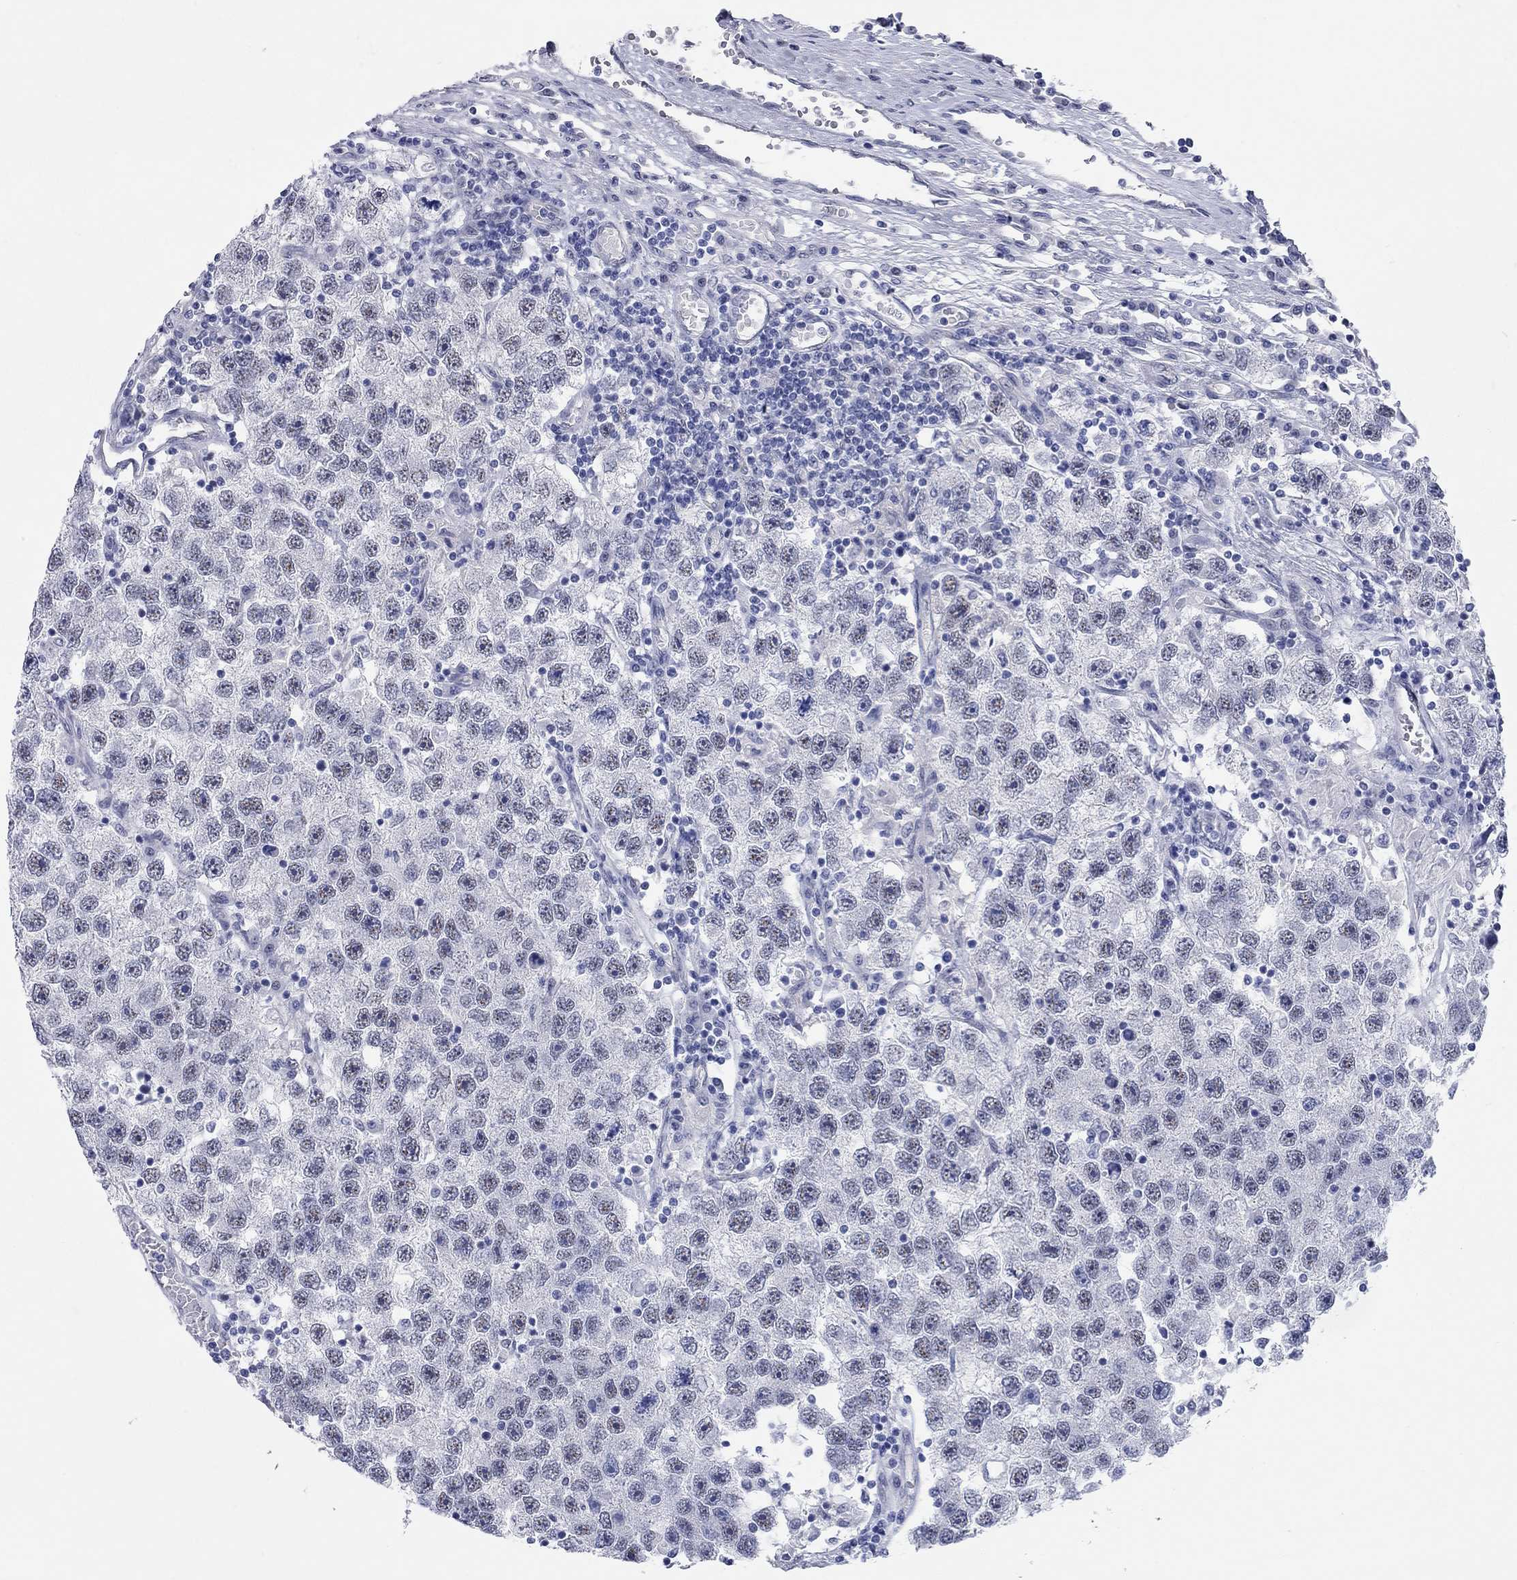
{"staining": {"intensity": "negative", "quantity": "none", "location": "none"}, "tissue": "testis cancer", "cell_type": "Tumor cells", "image_type": "cancer", "snomed": [{"axis": "morphology", "description": "Seminoma, NOS"}, {"axis": "topography", "description": "Testis"}], "caption": "The image reveals no significant positivity in tumor cells of seminoma (testis).", "gene": "WASF3", "patient": {"sex": "male", "age": 26}}